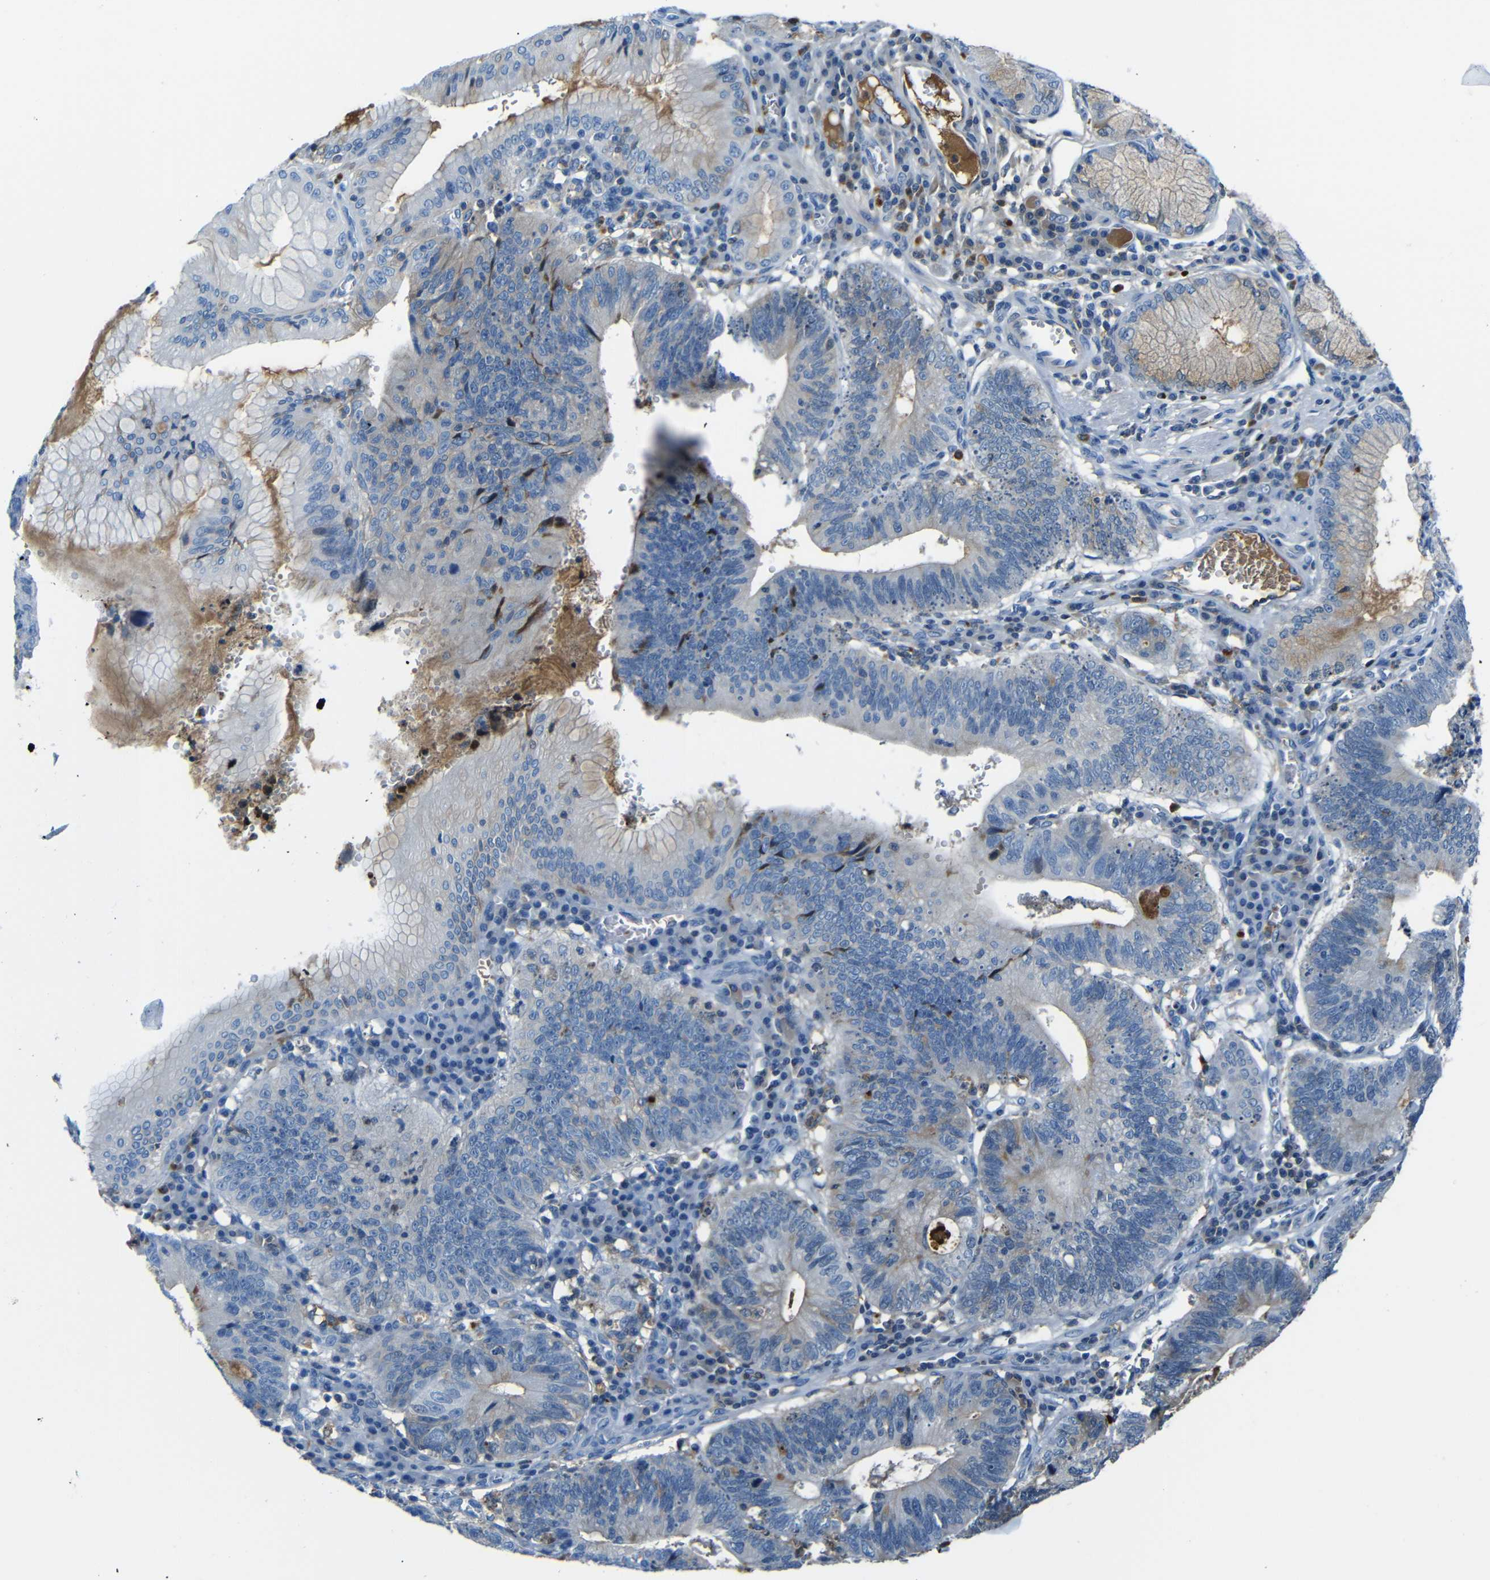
{"staining": {"intensity": "negative", "quantity": "none", "location": "none"}, "tissue": "stomach cancer", "cell_type": "Tumor cells", "image_type": "cancer", "snomed": [{"axis": "morphology", "description": "Adenocarcinoma, NOS"}, {"axis": "topography", "description": "Stomach"}], "caption": "The histopathology image reveals no significant expression in tumor cells of stomach cancer.", "gene": "SERPINA1", "patient": {"sex": "male", "age": 59}}